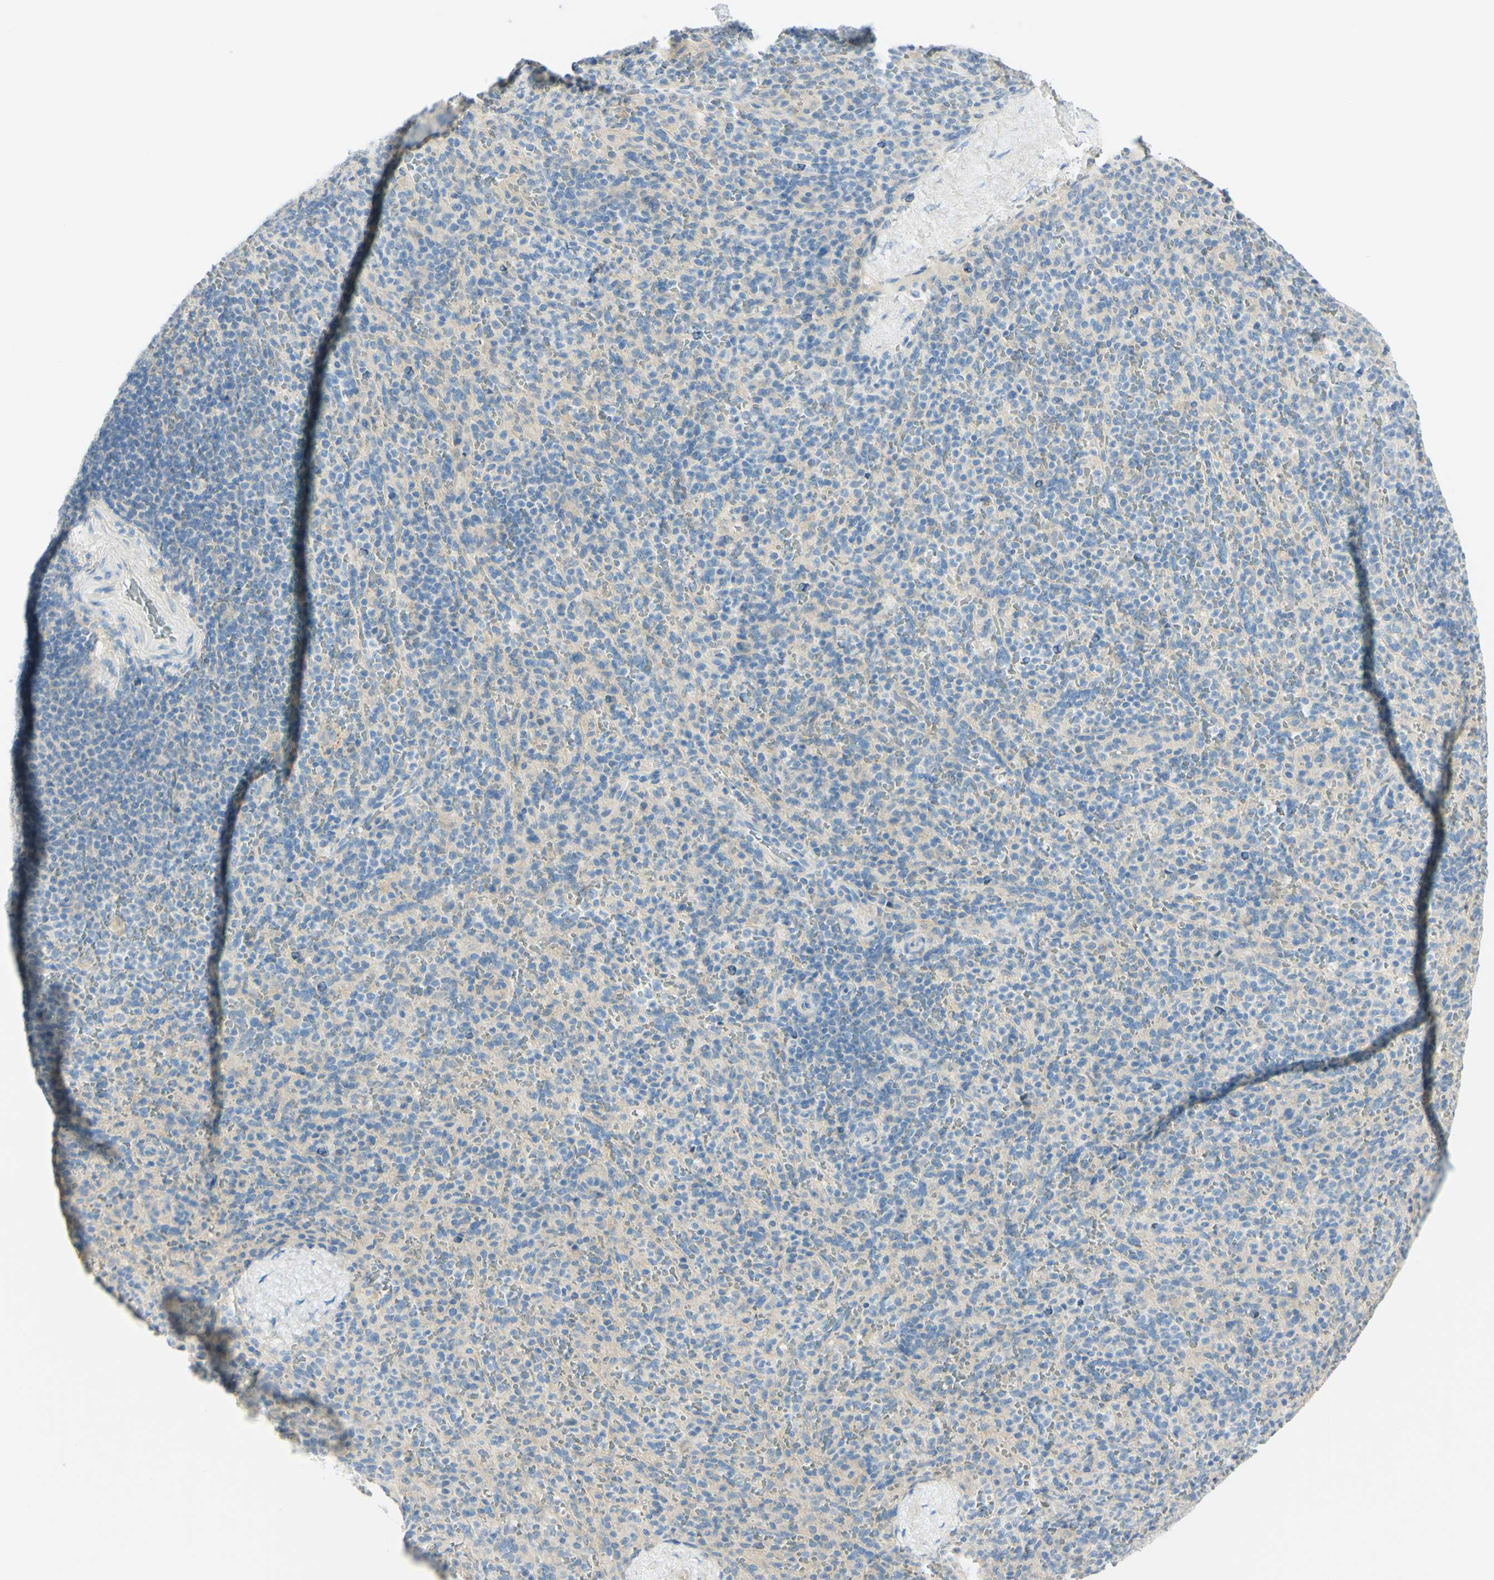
{"staining": {"intensity": "negative", "quantity": "none", "location": "none"}, "tissue": "spleen", "cell_type": "Cells in red pulp", "image_type": "normal", "snomed": [{"axis": "morphology", "description": "Normal tissue, NOS"}, {"axis": "topography", "description": "Spleen"}], "caption": "Histopathology image shows no protein staining in cells in red pulp of unremarkable spleen.", "gene": "GCNT3", "patient": {"sex": "male", "age": 36}}